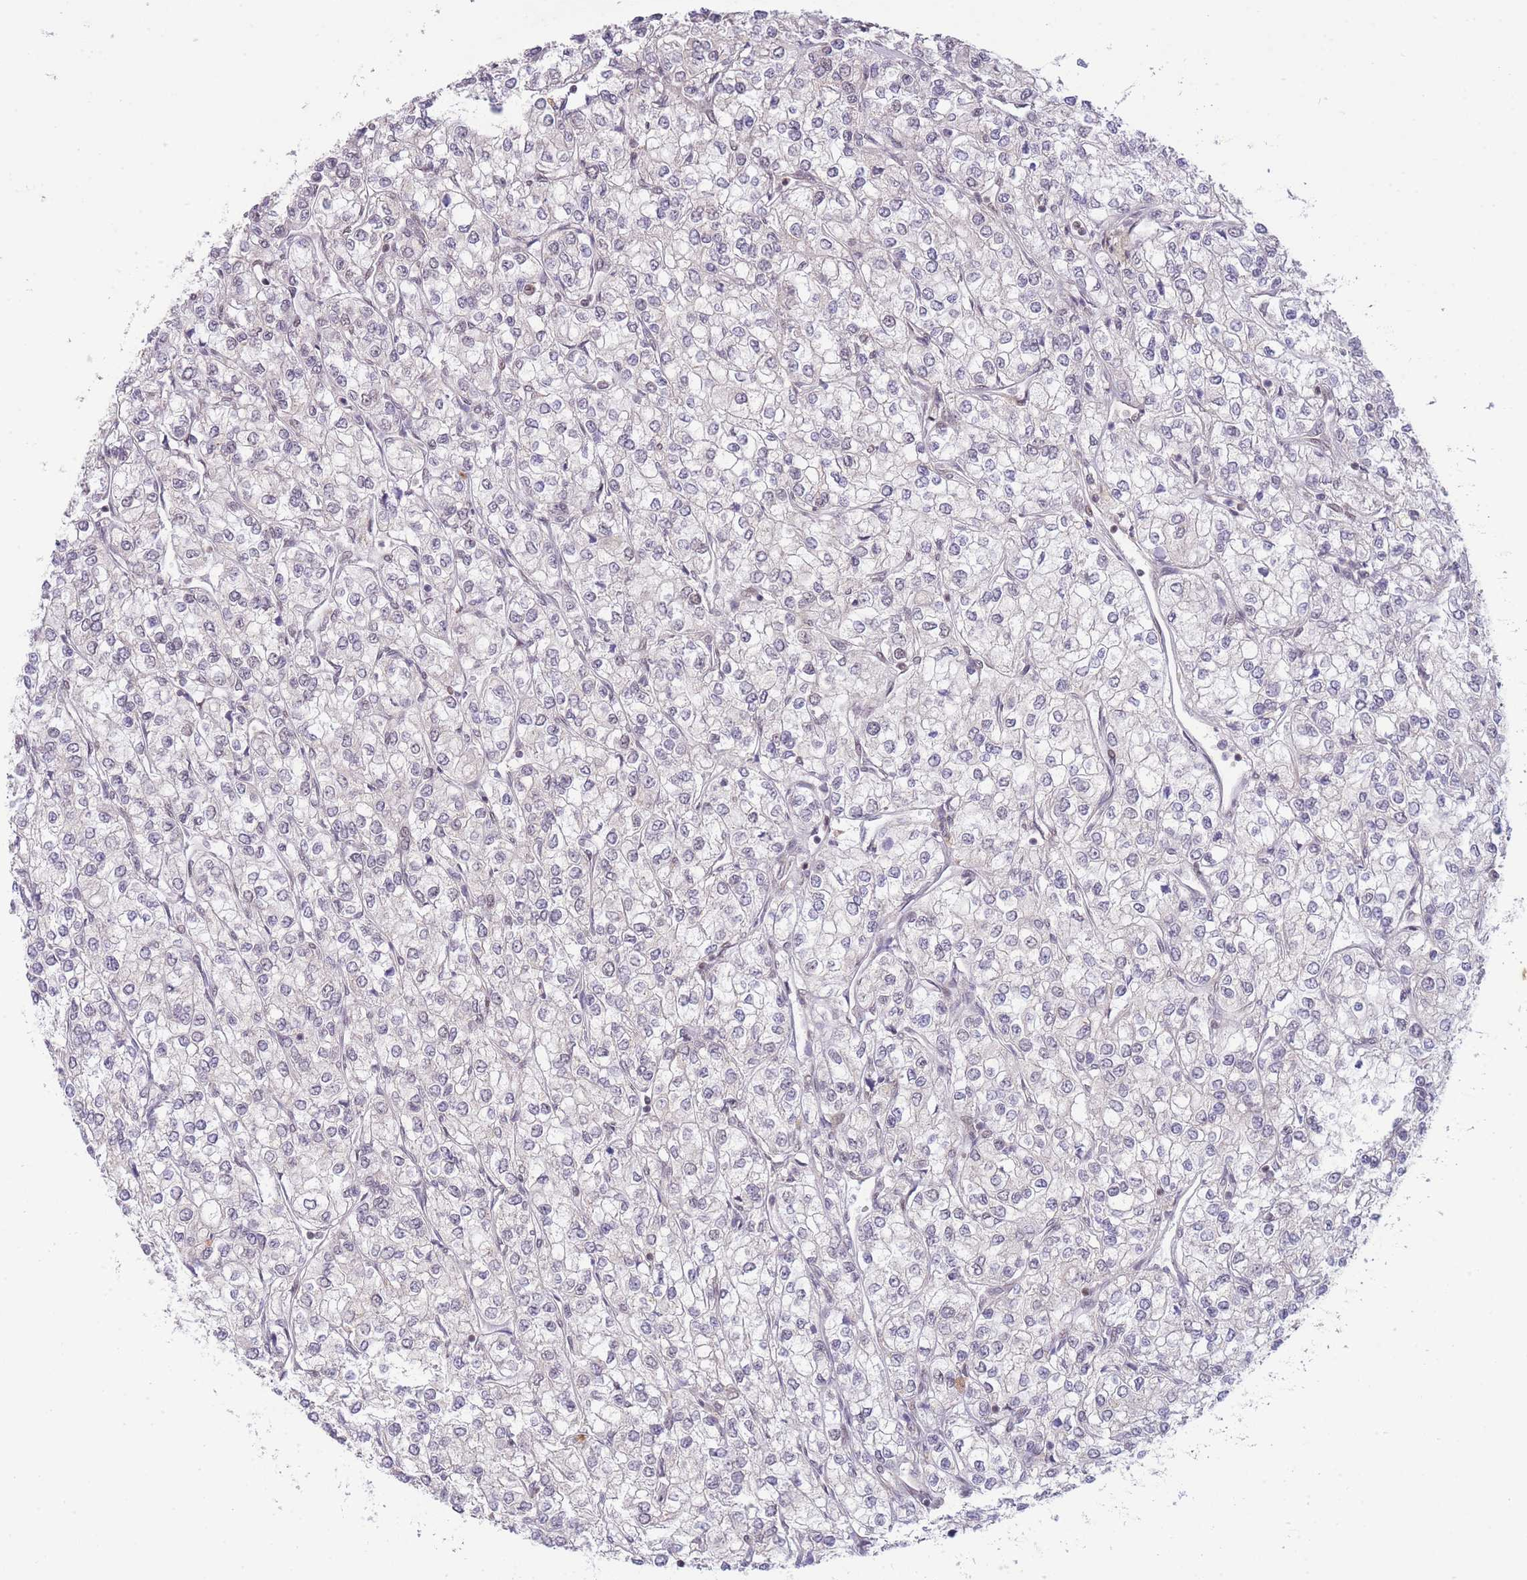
{"staining": {"intensity": "negative", "quantity": "none", "location": "none"}, "tissue": "renal cancer", "cell_type": "Tumor cells", "image_type": "cancer", "snomed": [{"axis": "morphology", "description": "Adenocarcinoma, NOS"}, {"axis": "topography", "description": "Kidney"}], "caption": "A micrograph of human renal cancer (adenocarcinoma) is negative for staining in tumor cells.", "gene": "CARD8", "patient": {"sex": "male", "age": 80}}